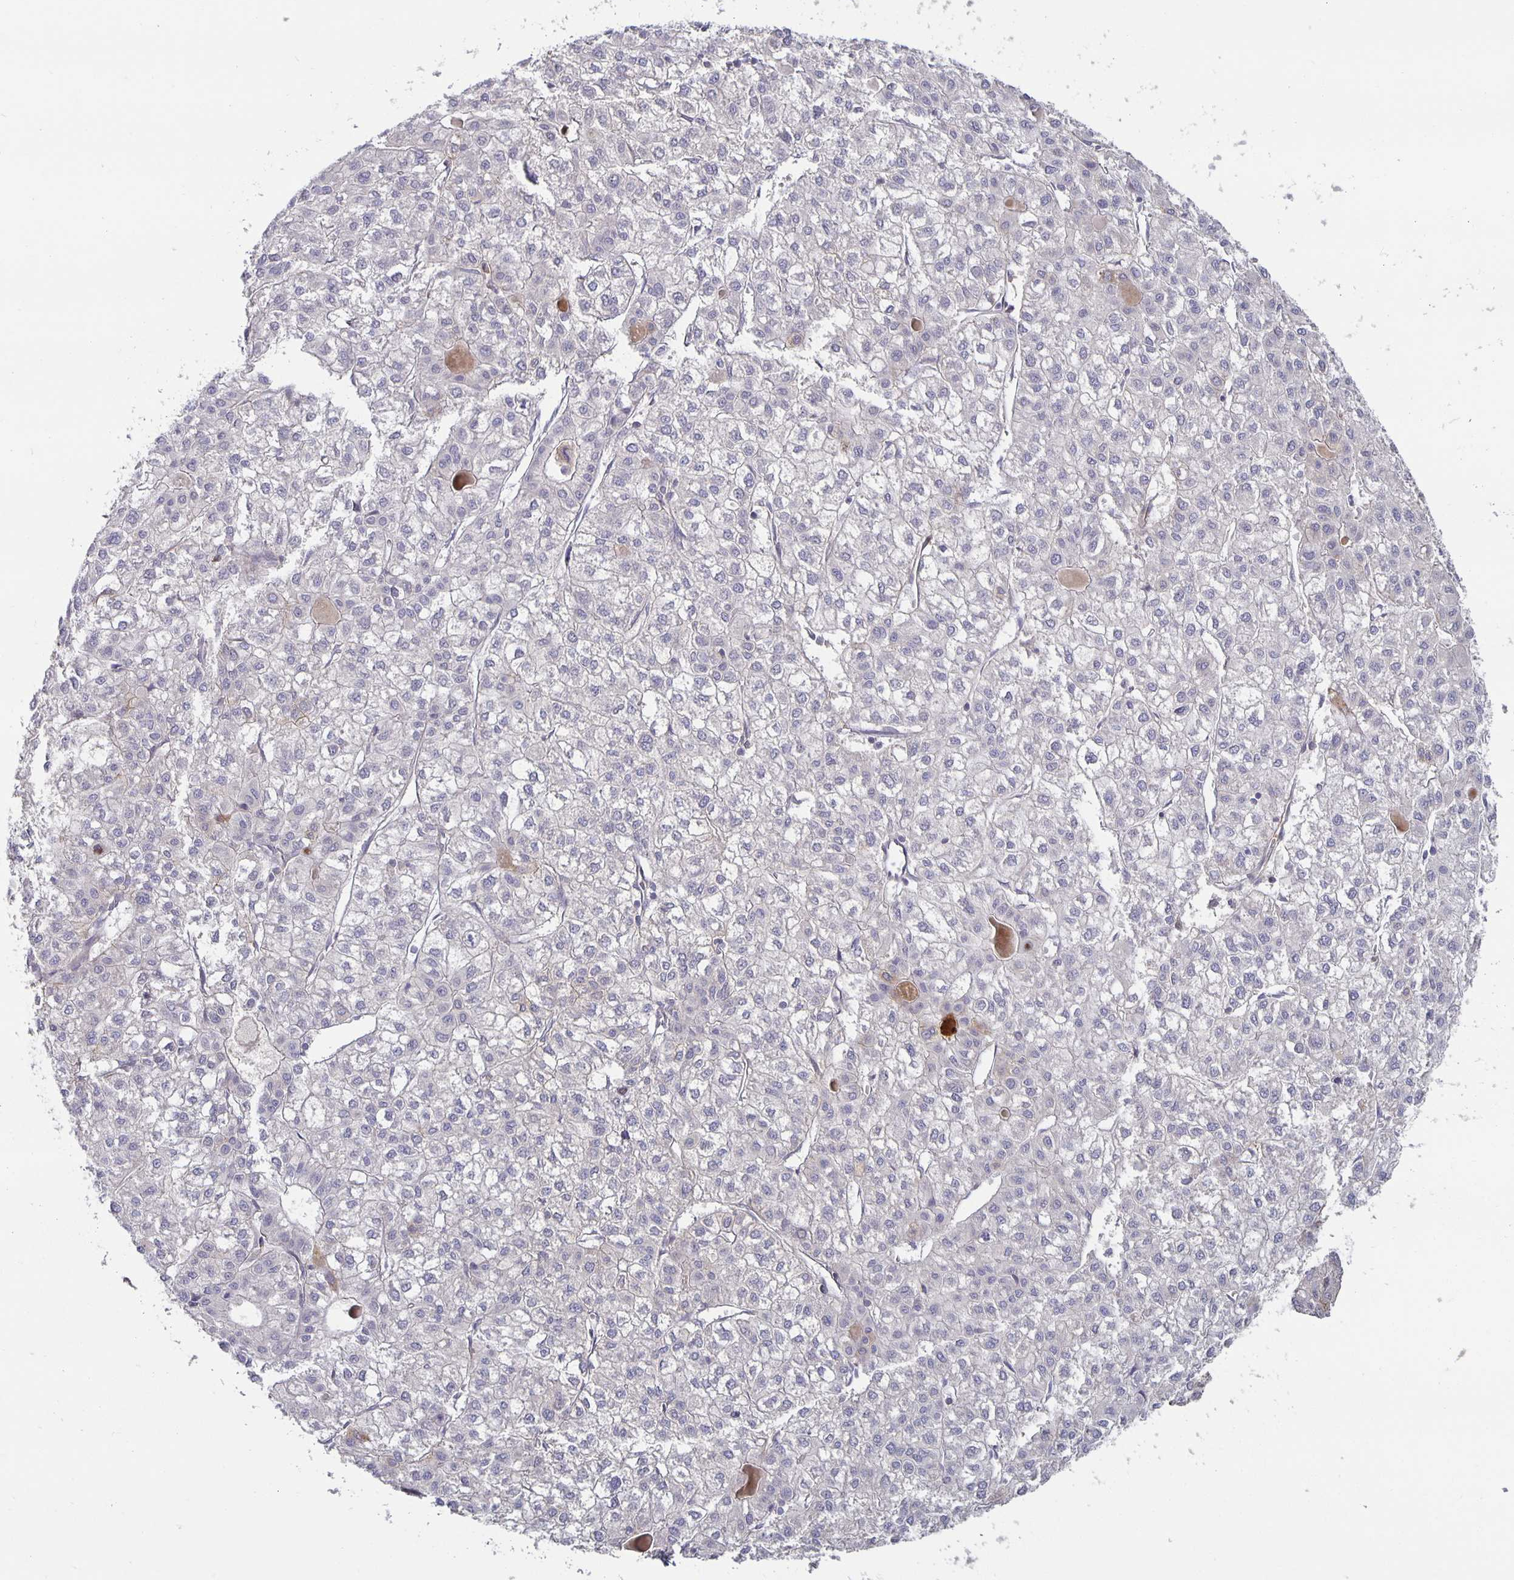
{"staining": {"intensity": "negative", "quantity": "none", "location": "none"}, "tissue": "liver cancer", "cell_type": "Tumor cells", "image_type": "cancer", "snomed": [{"axis": "morphology", "description": "Carcinoma, Hepatocellular, NOS"}, {"axis": "topography", "description": "Liver"}], "caption": "A high-resolution photomicrograph shows immunohistochemistry staining of liver cancer, which shows no significant staining in tumor cells.", "gene": "GDF15", "patient": {"sex": "female", "age": 43}}